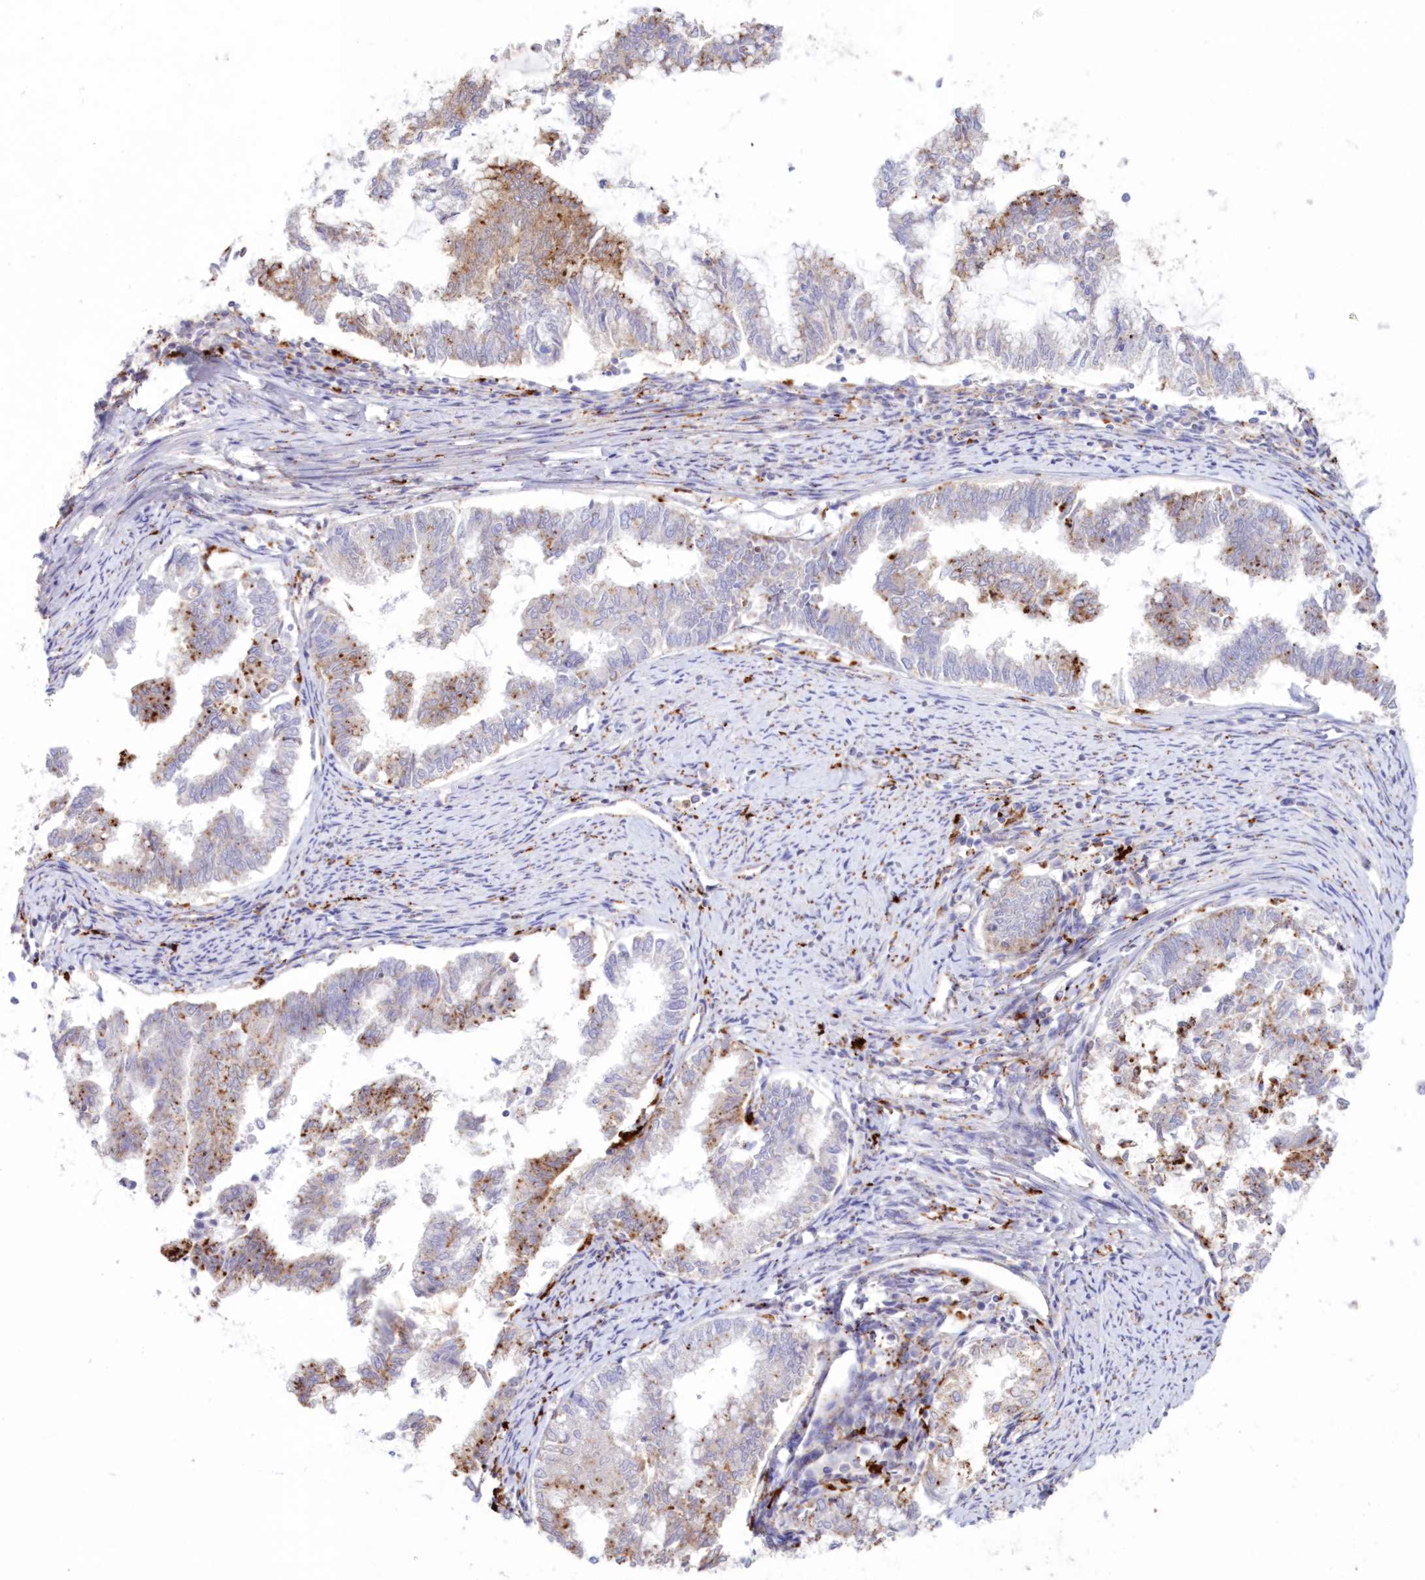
{"staining": {"intensity": "moderate", "quantity": "25%-75%", "location": "cytoplasmic/membranous"}, "tissue": "endometrial cancer", "cell_type": "Tumor cells", "image_type": "cancer", "snomed": [{"axis": "morphology", "description": "Adenocarcinoma, NOS"}, {"axis": "topography", "description": "Endometrium"}], "caption": "Immunohistochemical staining of adenocarcinoma (endometrial) shows moderate cytoplasmic/membranous protein positivity in approximately 25%-75% of tumor cells. (Stains: DAB in brown, nuclei in blue, Microscopy: brightfield microscopy at high magnification).", "gene": "TPP1", "patient": {"sex": "female", "age": 79}}